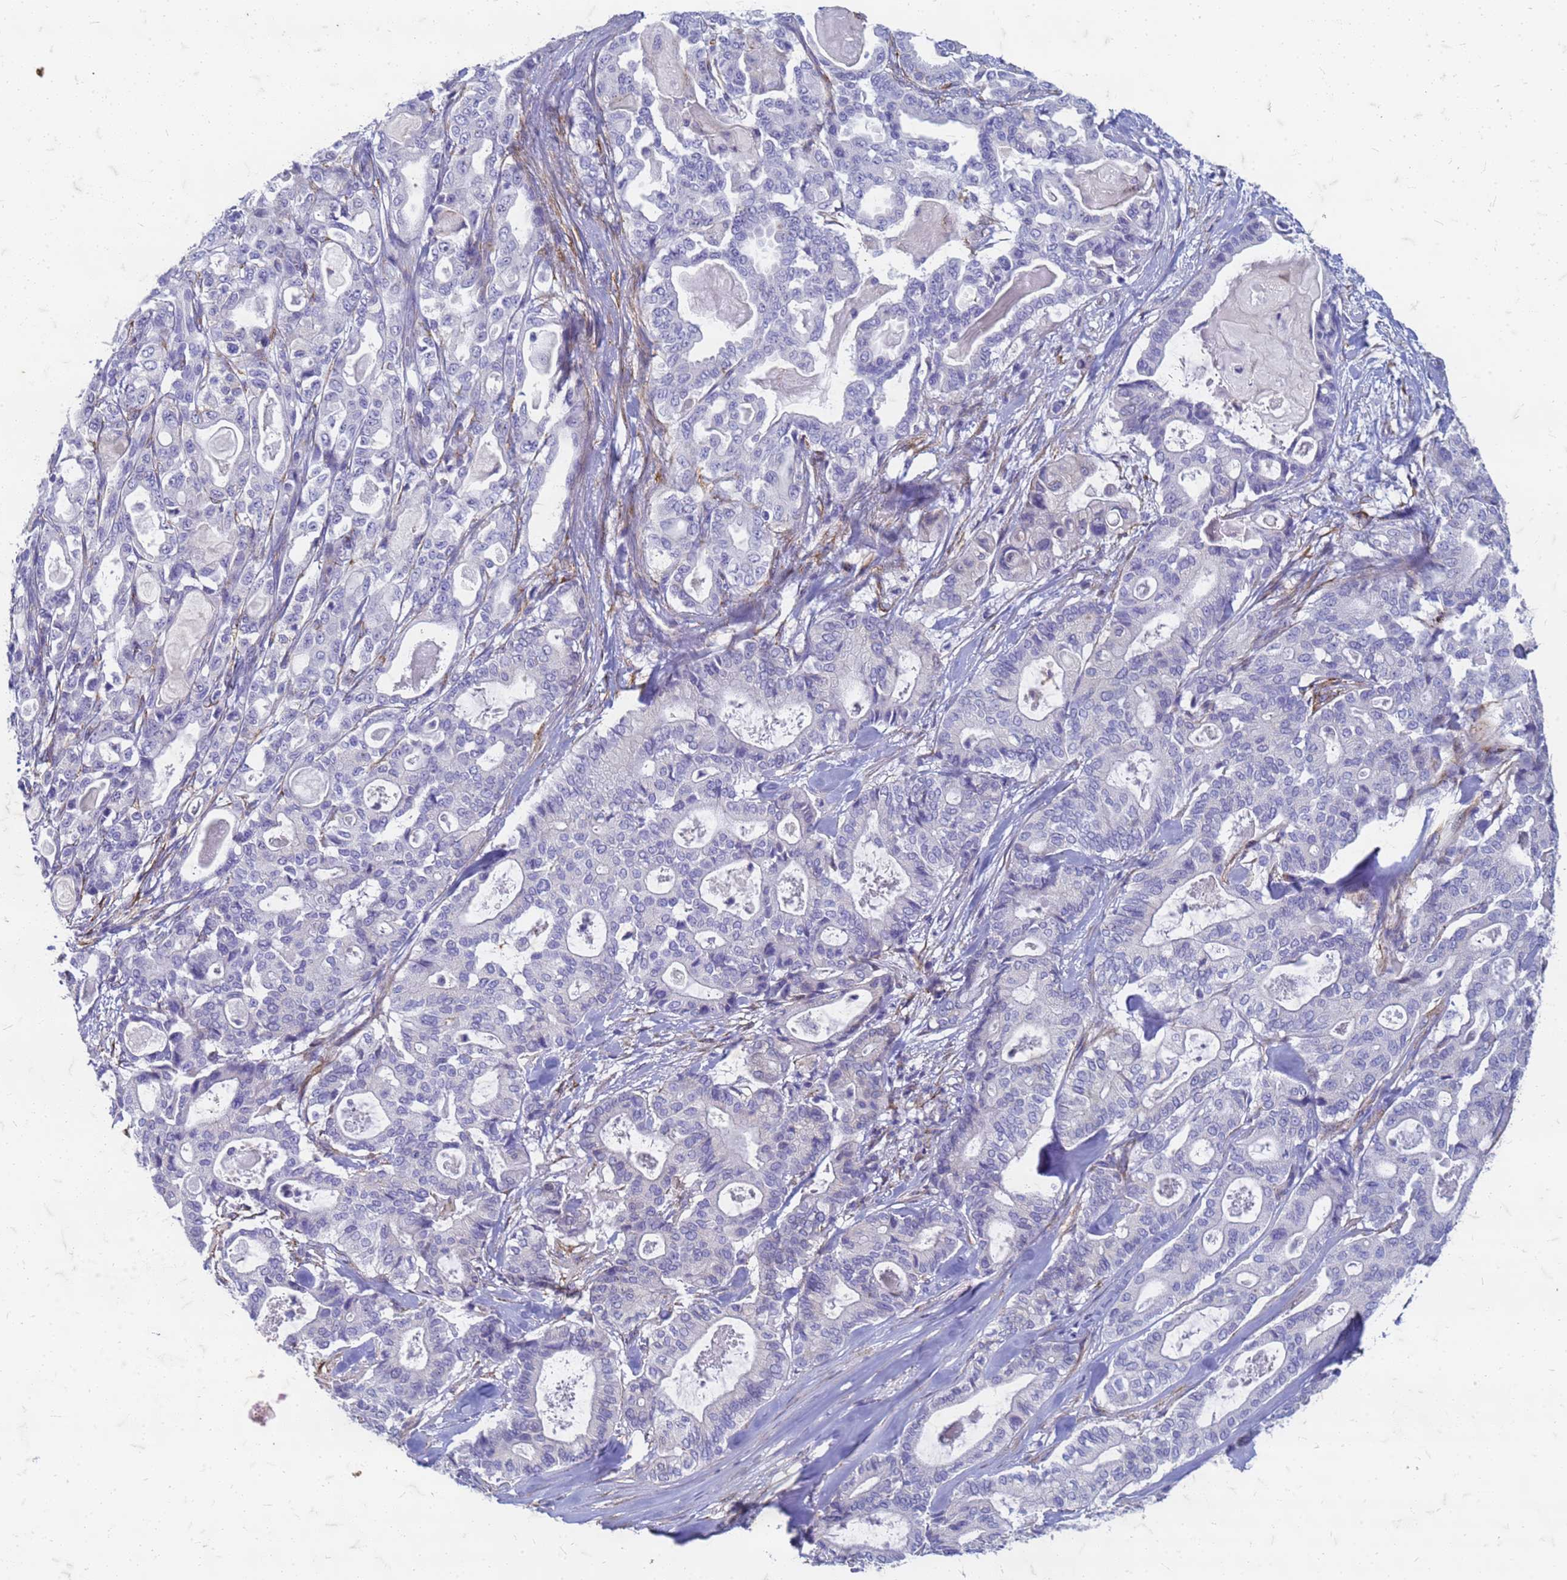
{"staining": {"intensity": "negative", "quantity": "none", "location": "none"}, "tissue": "pancreatic cancer", "cell_type": "Tumor cells", "image_type": "cancer", "snomed": [{"axis": "morphology", "description": "Adenocarcinoma, NOS"}, {"axis": "topography", "description": "Pancreas"}], "caption": "This micrograph is of adenocarcinoma (pancreatic) stained with IHC to label a protein in brown with the nuclei are counter-stained blue. There is no expression in tumor cells.", "gene": "TRIM64B", "patient": {"sex": "male", "age": 63}}